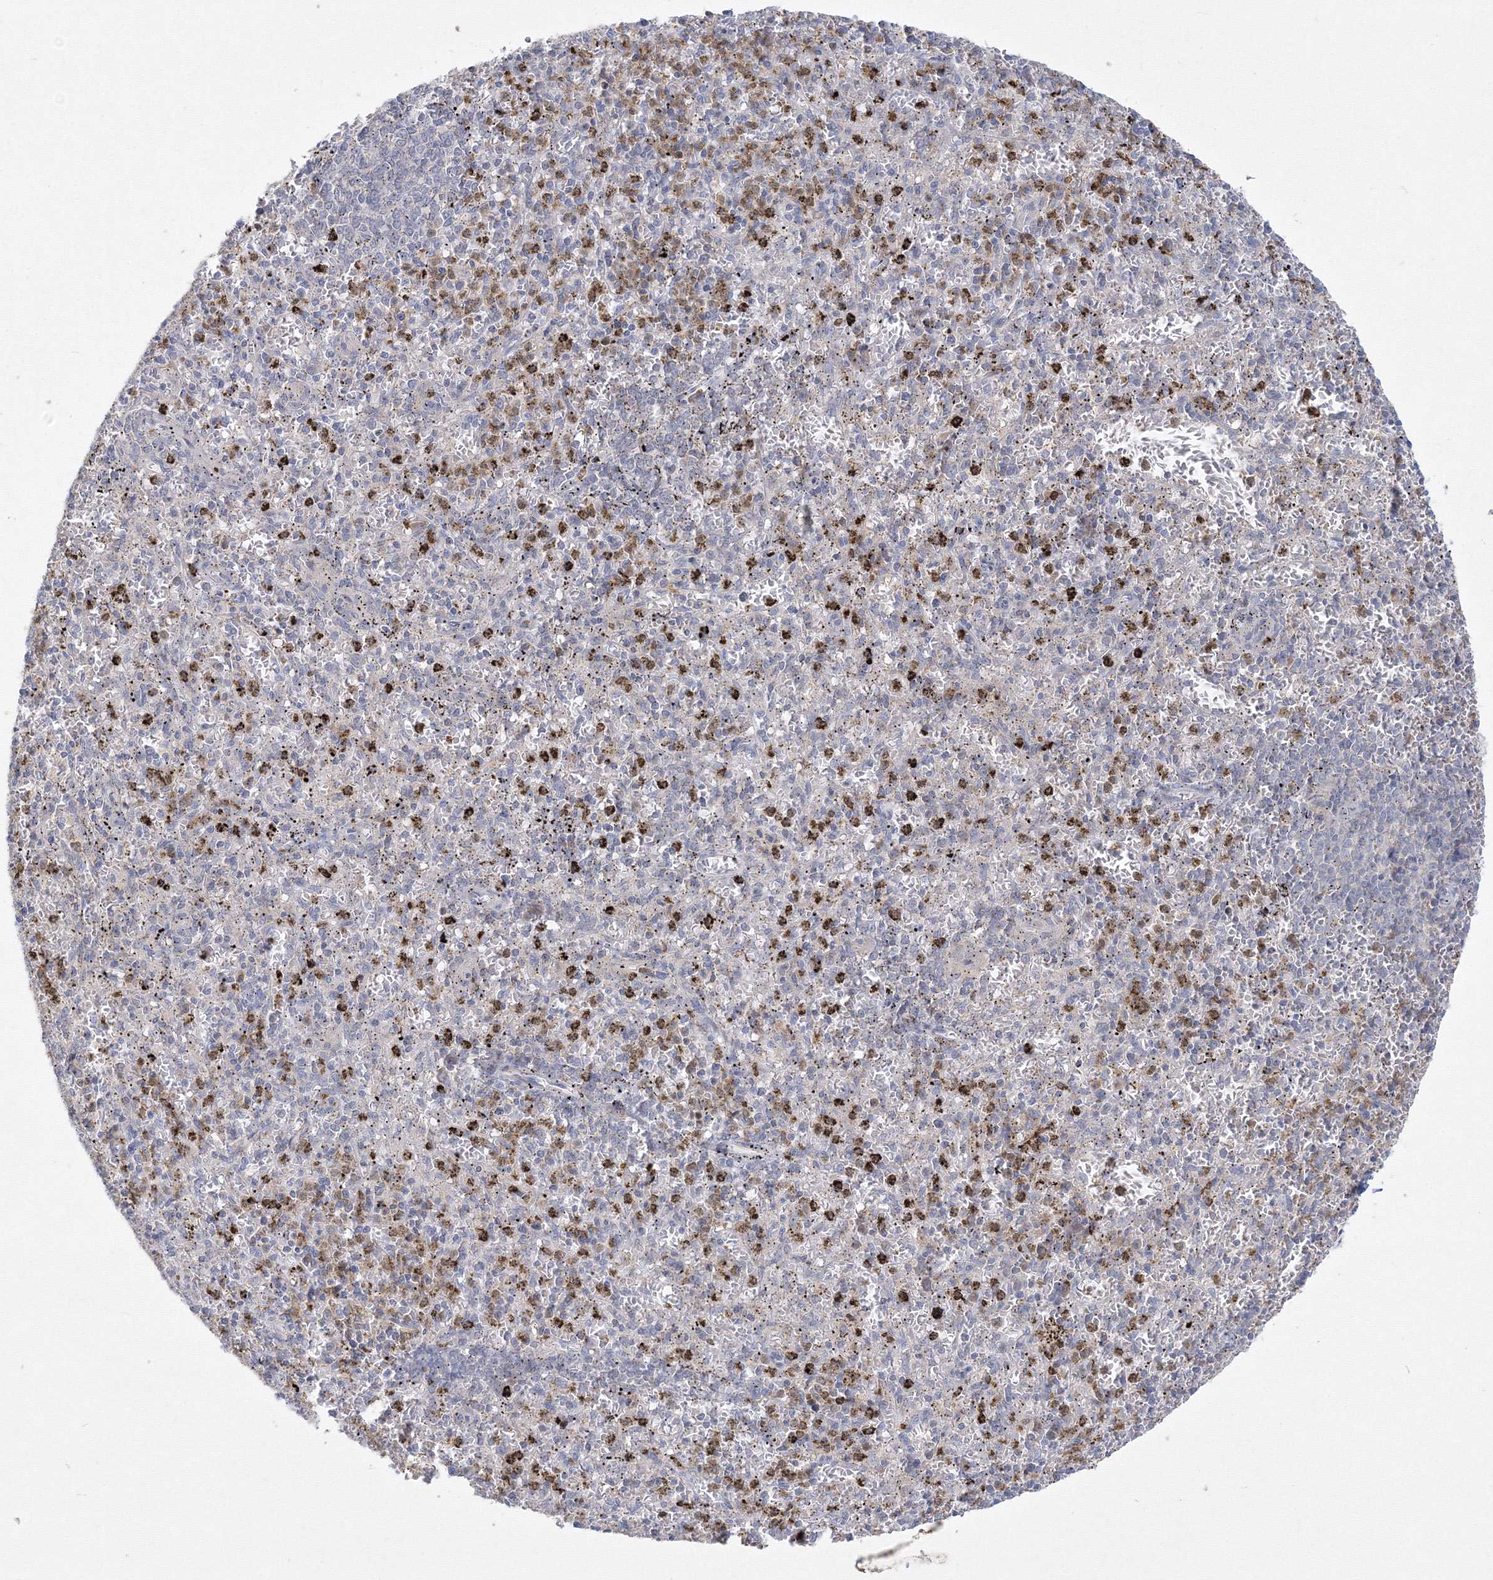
{"staining": {"intensity": "moderate", "quantity": "<25%", "location": "cytoplasmic/membranous"}, "tissue": "spleen", "cell_type": "Cells in red pulp", "image_type": "normal", "snomed": [{"axis": "morphology", "description": "Normal tissue, NOS"}, {"axis": "topography", "description": "Spleen"}], "caption": "The image reveals staining of benign spleen, revealing moderate cytoplasmic/membranous protein expression (brown color) within cells in red pulp.", "gene": "FBXL8", "patient": {"sex": "male", "age": 72}}